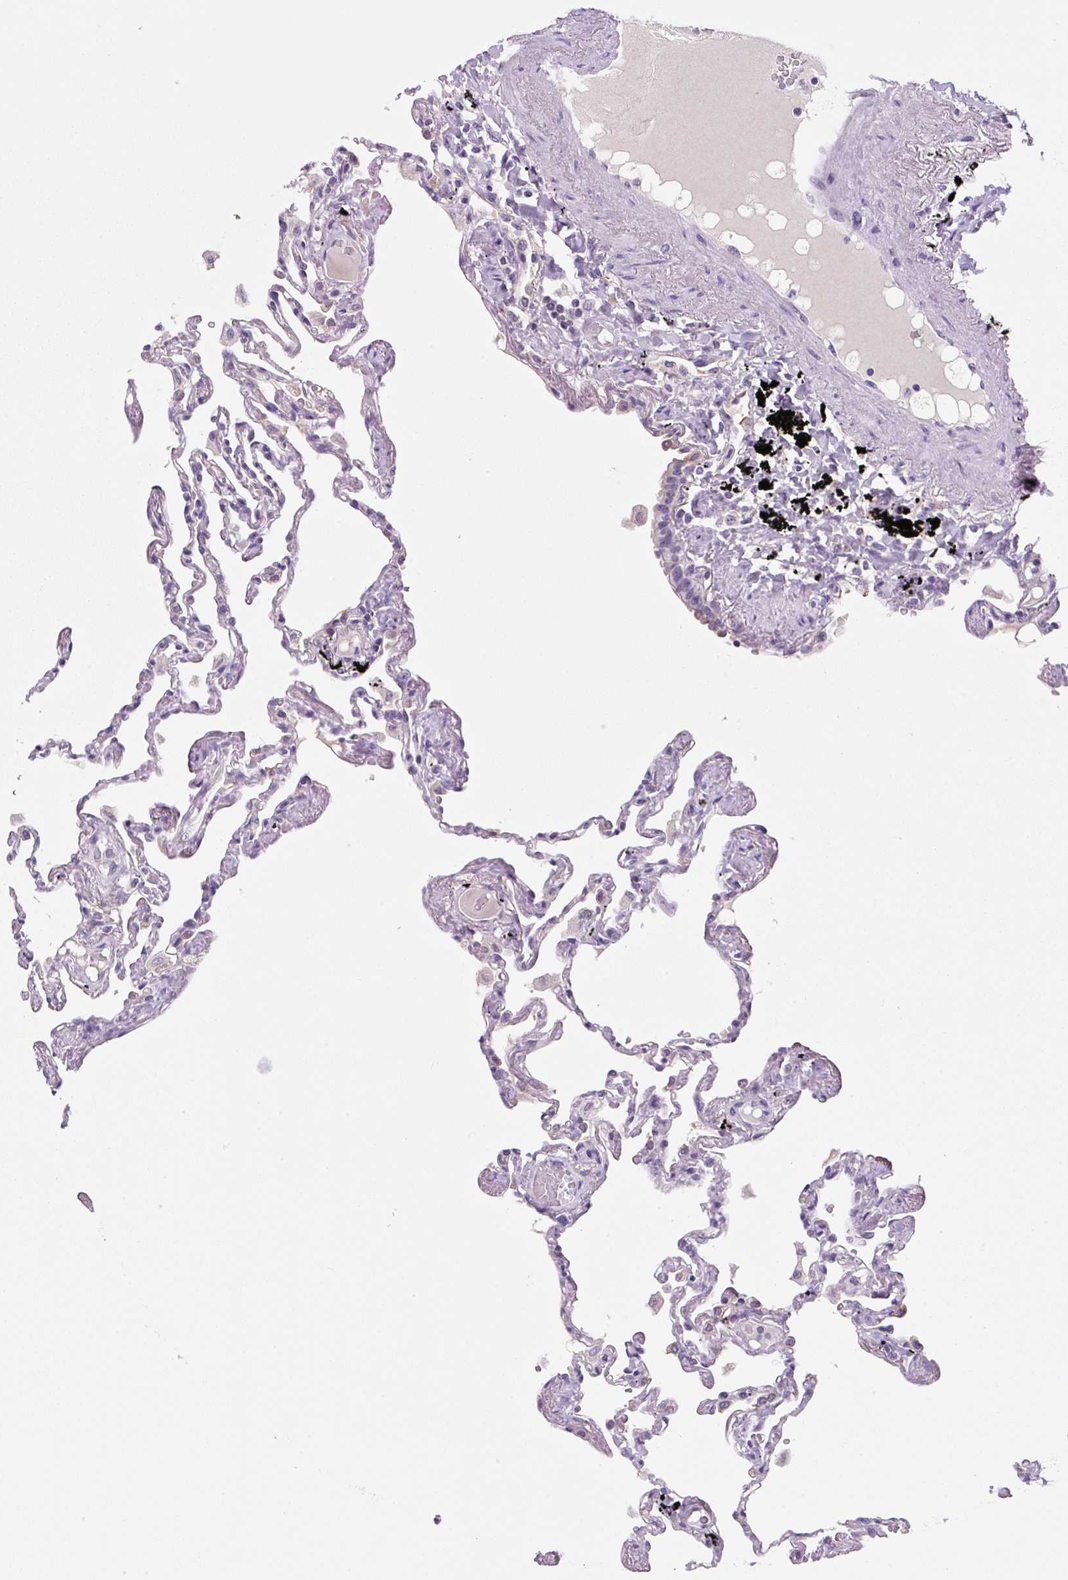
{"staining": {"intensity": "weak", "quantity": "<25%", "location": "cytoplasmic/membranous"}, "tissue": "lung", "cell_type": "Alveolar cells", "image_type": "normal", "snomed": [{"axis": "morphology", "description": "Normal tissue, NOS"}, {"axis": "topography", "description": "Lung"}], "caption": "Immunohistochemistry micrograph of unremarkable lung: lung stained with DAB (3,3'-diaminobenzidine) exhibits no significant protein staining in alveolar cells. The staining is performed using DAB (3,3'-diaminobenzidine) brown chromogen with nuclei counter-stained in using hematoxylin.", "gene": "FZD5", "patient": {"sex": "female", "age": 67}}